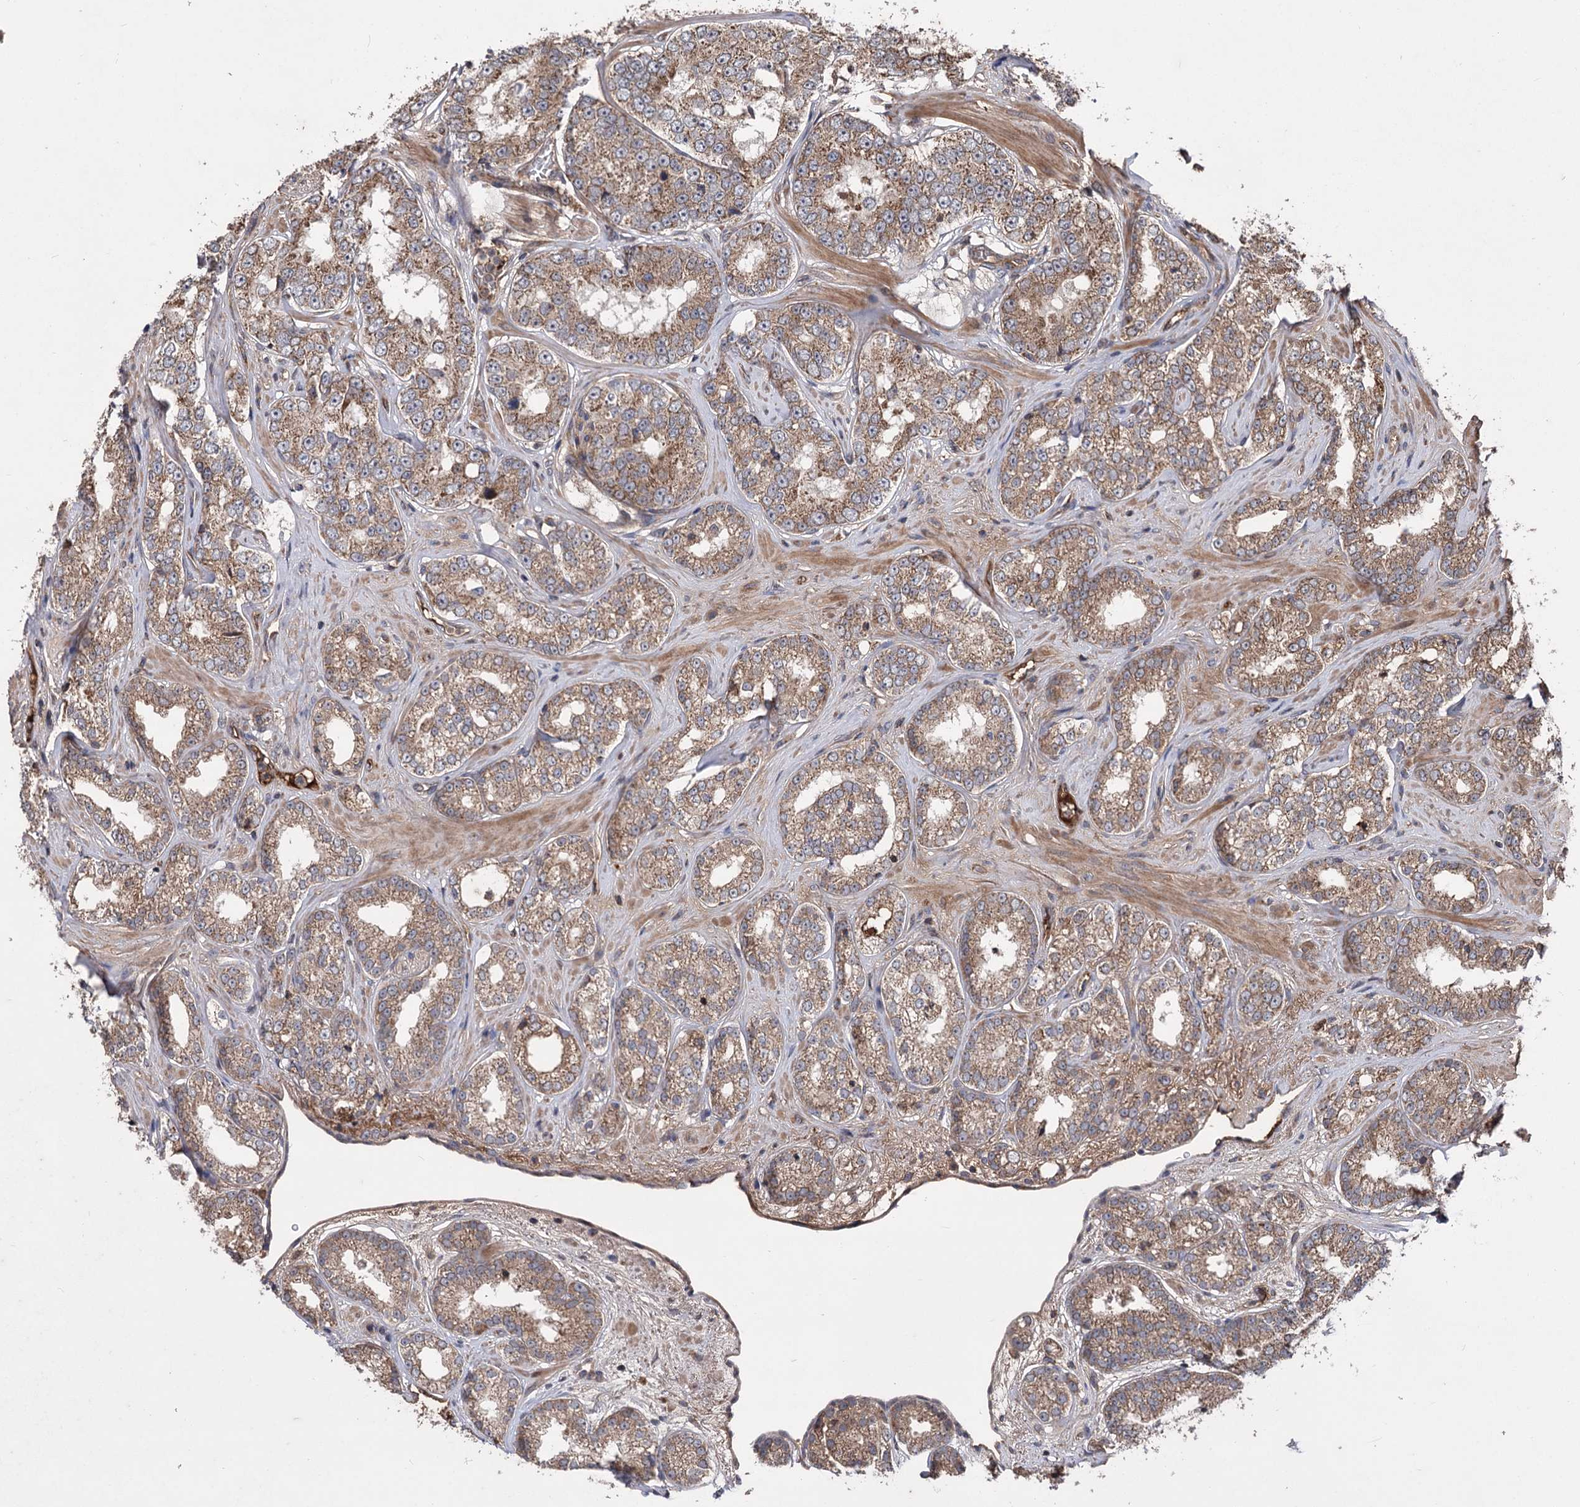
{"staining": {"intensity": "strong", "quantity": ">75%", "location": "cytoplasmic/membranous"}, "tissue": "prostate cancer", "cell_type": "Tumor cells", "image_type": "cancer", "snomed": [{"axis": "morphology", "description": "Normal tissue, NOS"}, {"axis": "morphology", "description": "Adenocarcinoma, High grade"}, {"axis": "topography", "description": "Prostate"}], "caption": "This photomicrograph shows prostate cancer (high-grade adenocarcinoma) stained with IHC to label a protein in brown. The cytoplasmic/membranous of tumor cells show strong positivity for the protein. Nuclei are counter-stained blue.", "gene": "RASSF3", "patient": {"sex": "male", "age": 83}}